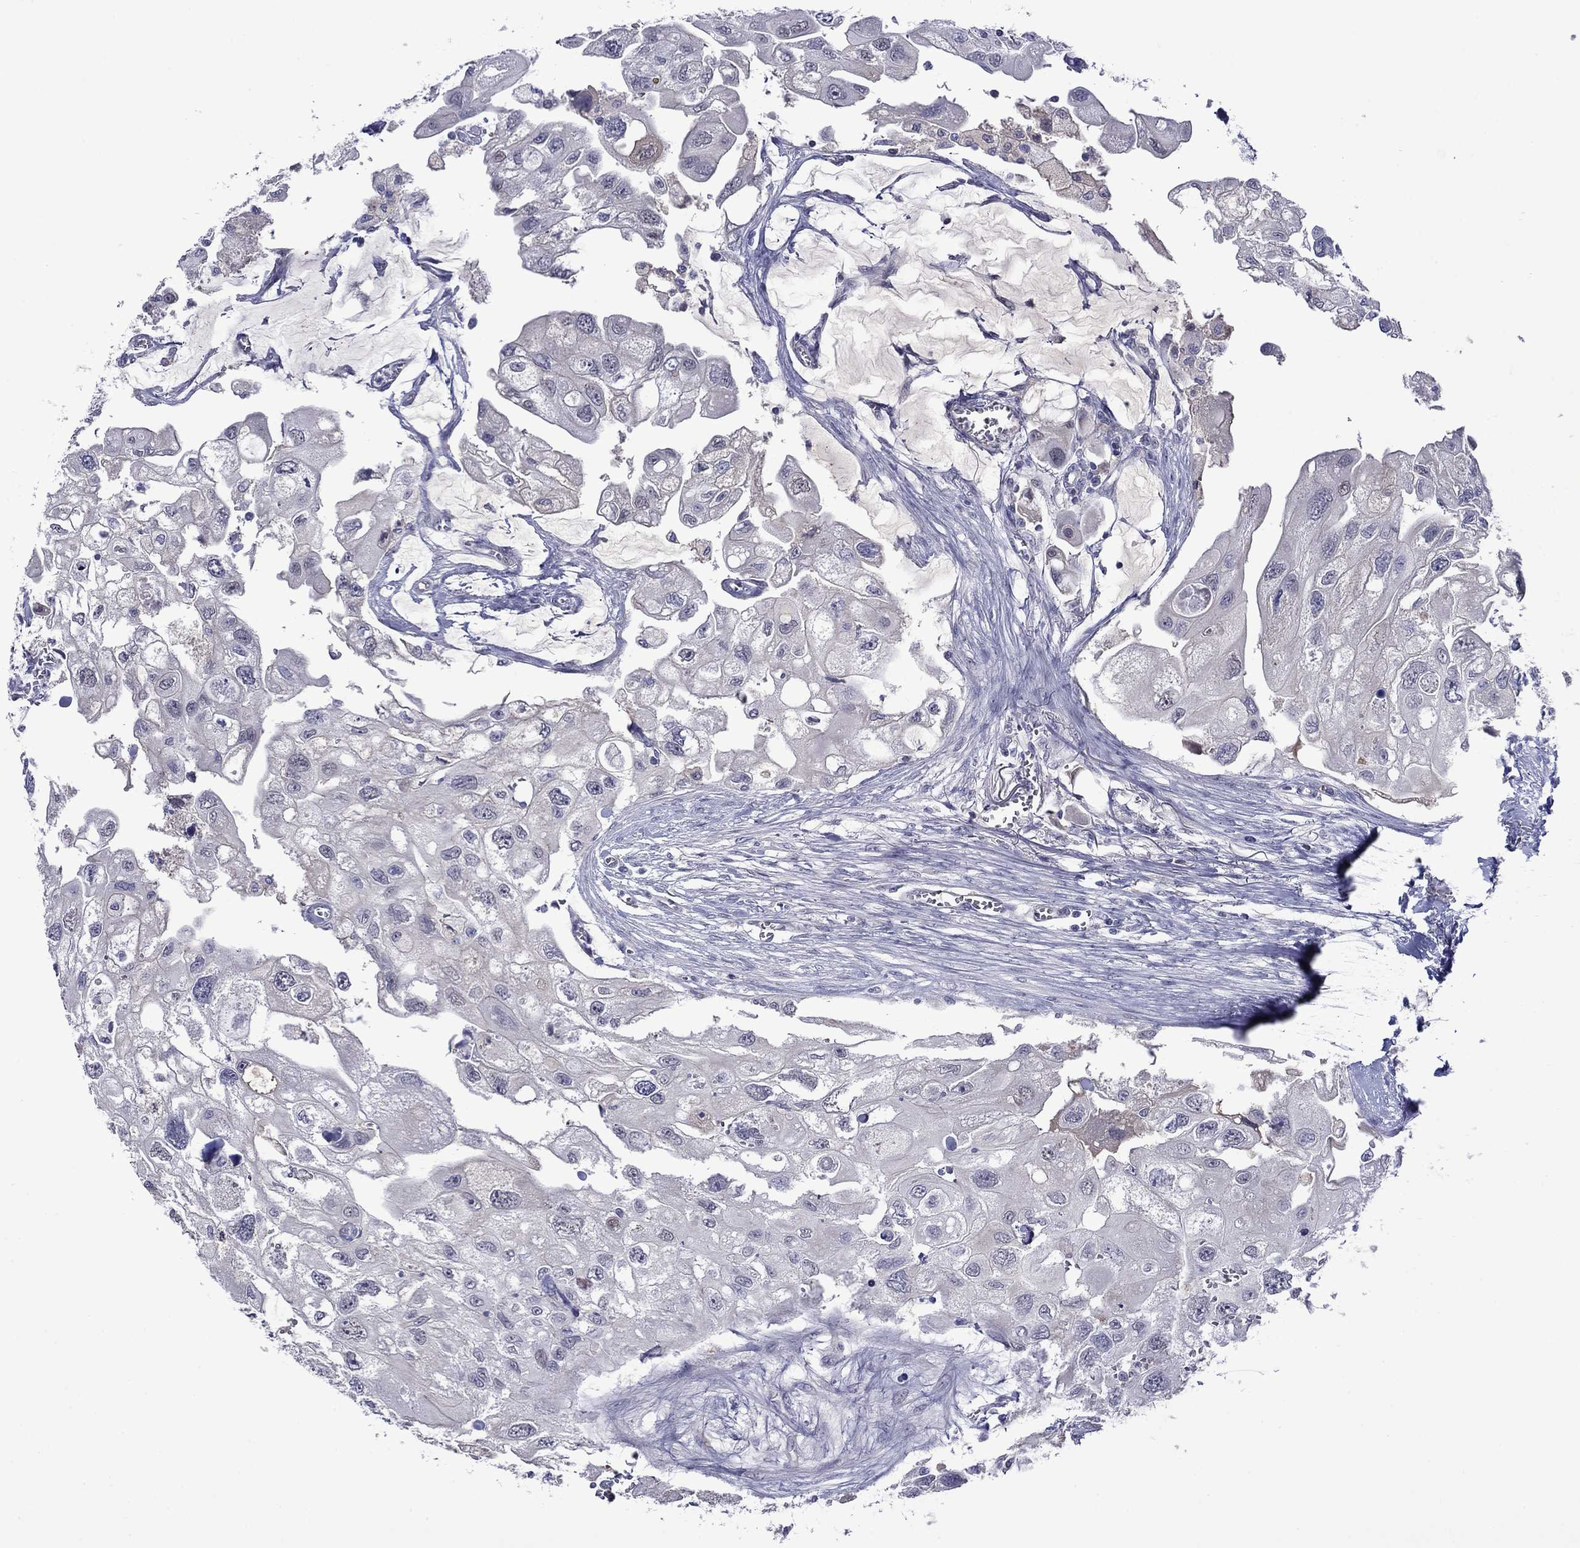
{"staining": {"intensity": "negative", "quantity": "none", "location": "none"}, "tissue": "urothelial cancer", "cell_type": "Tumor cells", "image_type": "cancer", "snomed": [{"axis": "morphology", "description": "Urothelial carcinoma, High grade"}, {"axis": "topography", "description": "Urinary bladder"}], "caption": "The IHC histopathology image has no significant expression in tumor cells of urothelial carcinoma (high-grade) tissue.", "gene": "APOA2", "patient": {"sex": "male", "age": 59}}